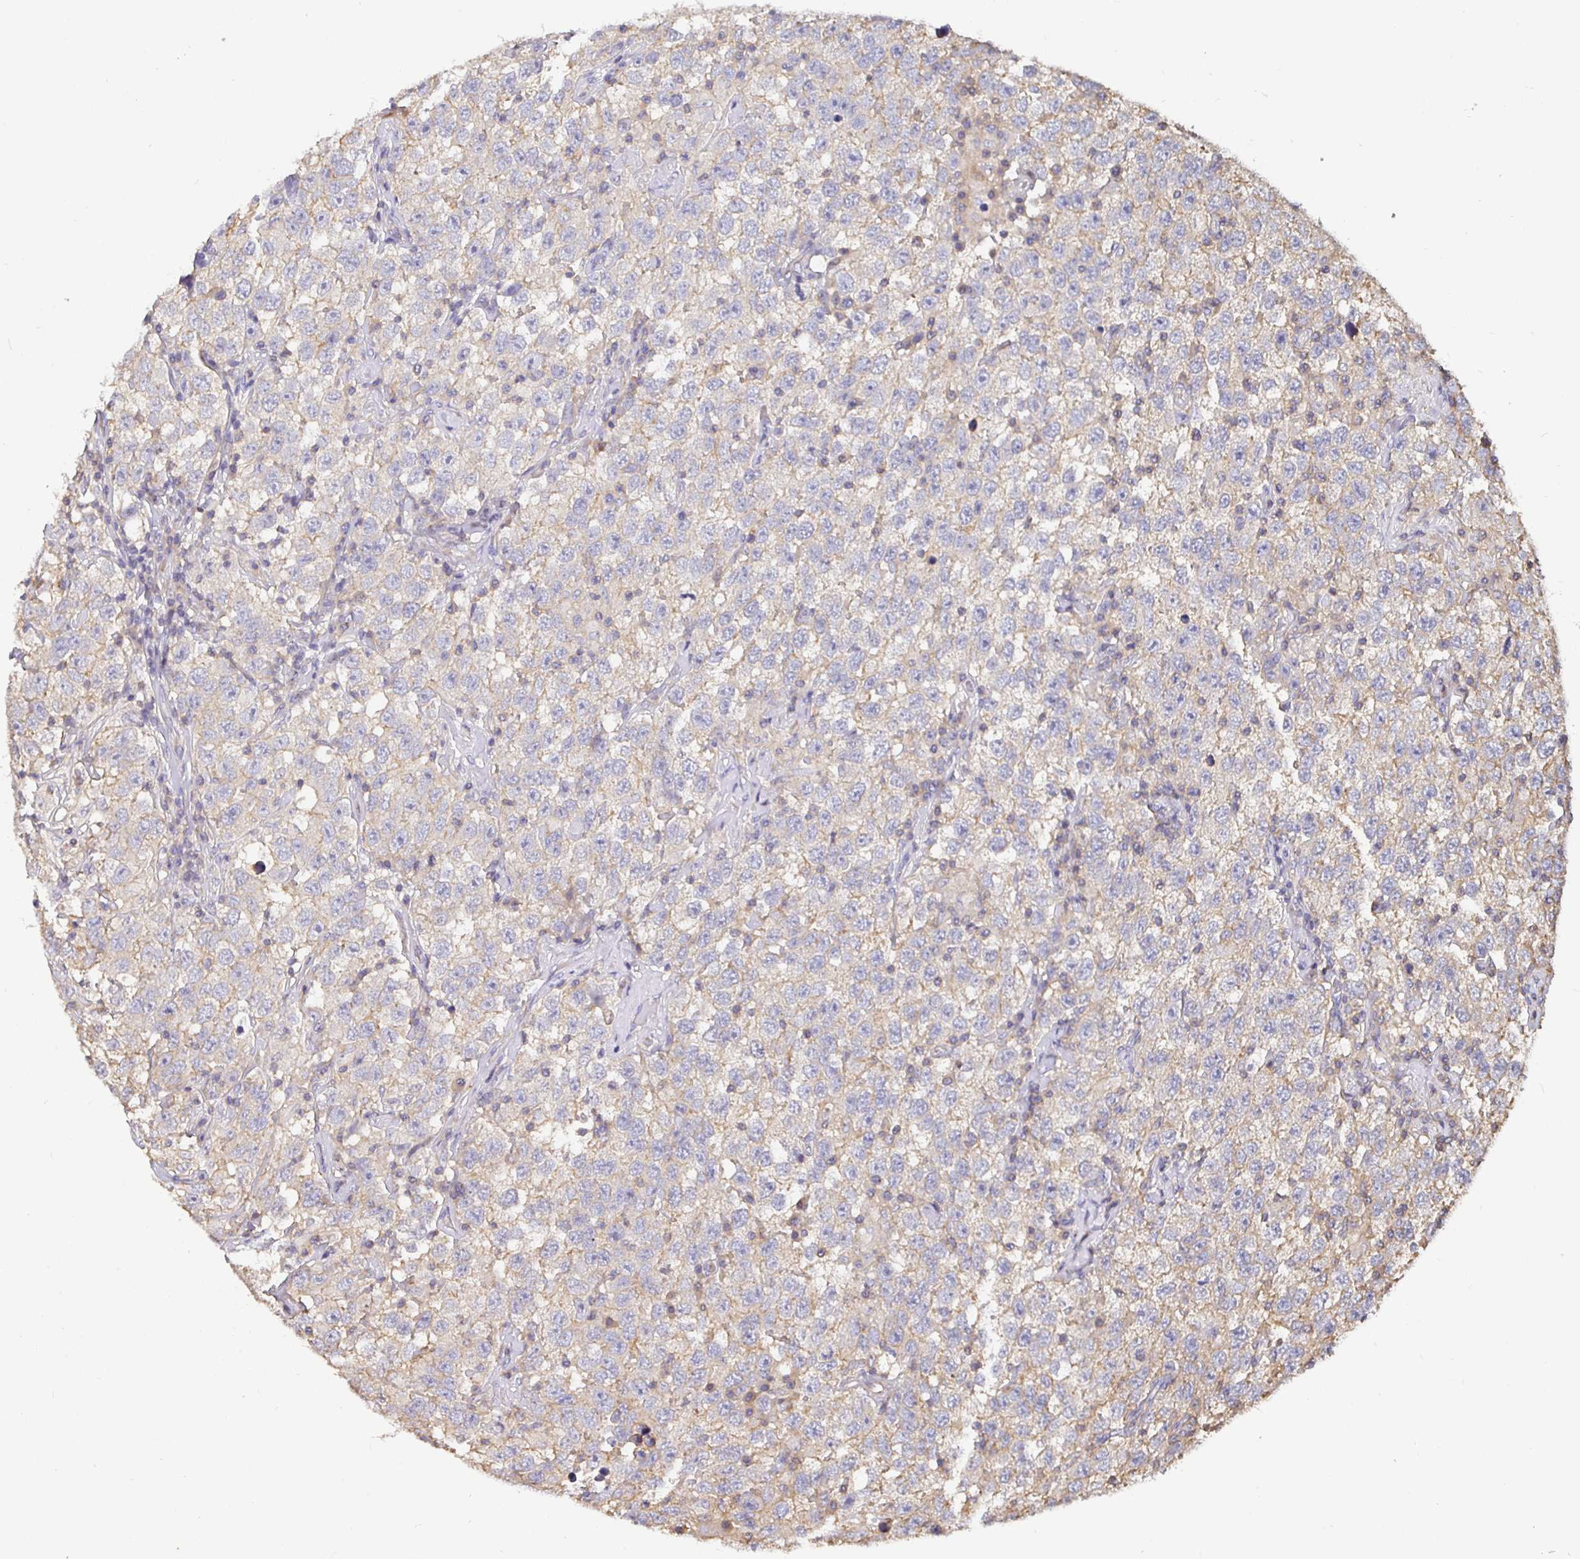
{"staining": {"intensity": "weak", "quantity": "<25%", "location": "cytoplasmic/membranous"}, "tissue": "testis cancer", "cell_type": "Tumor cells", "image_type": "cancer", "snomed": [{"axis": "morphology", "description": "Seminoma, NOS"}, {"axis": "topography", "description": "Testis"}], "caption": "This is an immunohistochemistry micrograph of human testis cancer (seminoma). There is no positivity in tumor cells.", "gene": "C1QTNF7", "patient": {"sex": "male", "age": 41}}